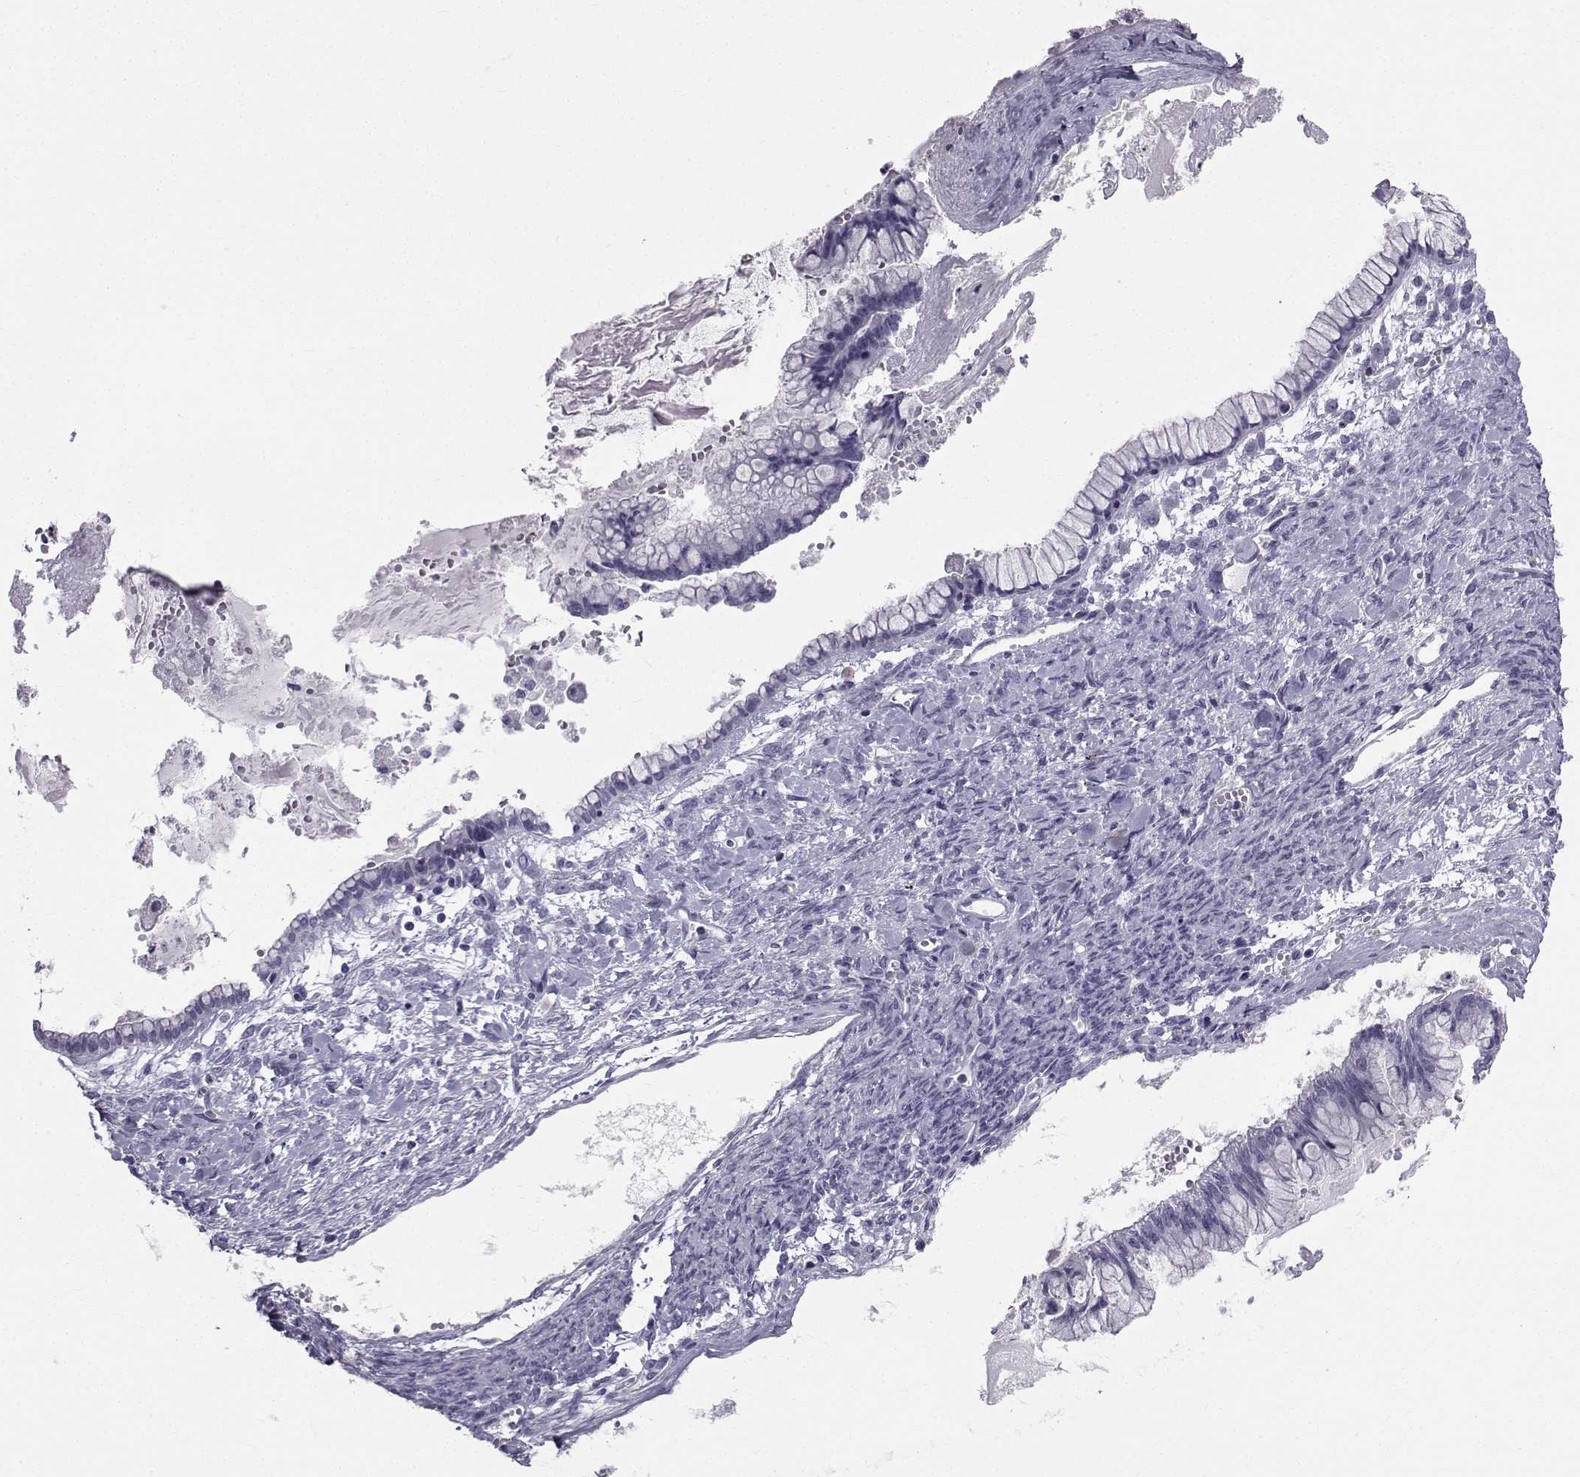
{"staining": {"intensity": "negative", "quantity": "none", "location": "none"}, "tissue": "ovarian cancer", "cell_type": "Tumor cells", "image_type": "cancer", "snomed": [{"axis": "morphology", "description": "Cystadenocarcinoma, mucinous, NOS"}, {"axis": "topography", "description": "Ovary"}], "caption": "Protein analysis of mucinous cystadenocarcinoma (ovarian) shows no significant positivity in tumor cells.", "gene": "SPANXD", "patient": {"sex": "female", "age": 67}}